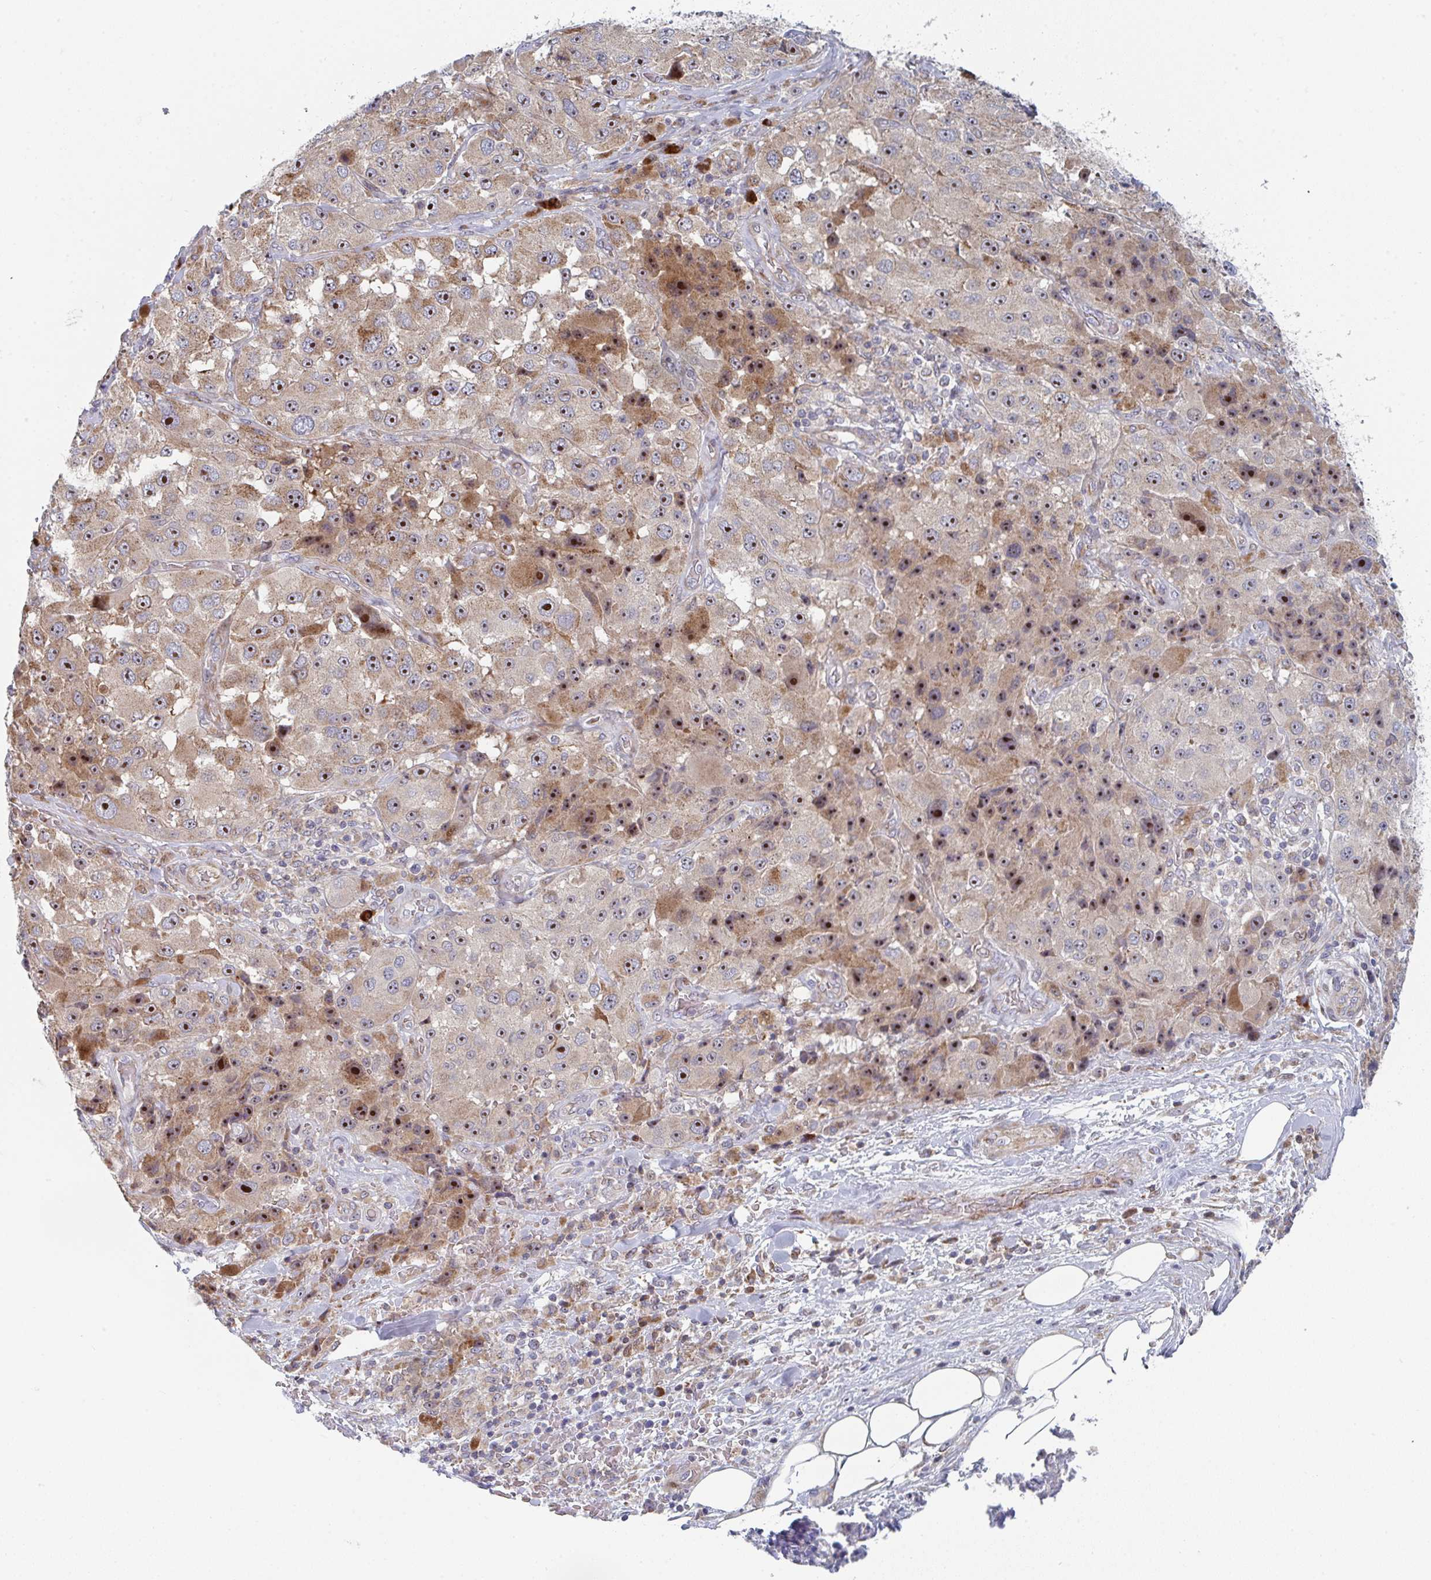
{"staining": {"intensity": "strong", "quantity": ">75%", "location": "cytoplasmic/membranous,nuclear"}, "tissue": "melanoma", "cell_type": "Tumor cells", "image_type": "cancer", "snomed": [{"axis": "morphology", "description": "Malignant melanoma, Metastatic site"}, {"axis": "topography", "description": "Lymph node"}], "caption": "Protein staining reveals strong cytoplasmic/membranous and nuclear staining in approximately >75% of tumor cells in melanoma. (Stains: DAB in brown, nuclei in blue, Microscopy: brightfield microscopy at high magnification).", "gene": "ZNF644", "patient": {"sex": "male", "age": 62}}